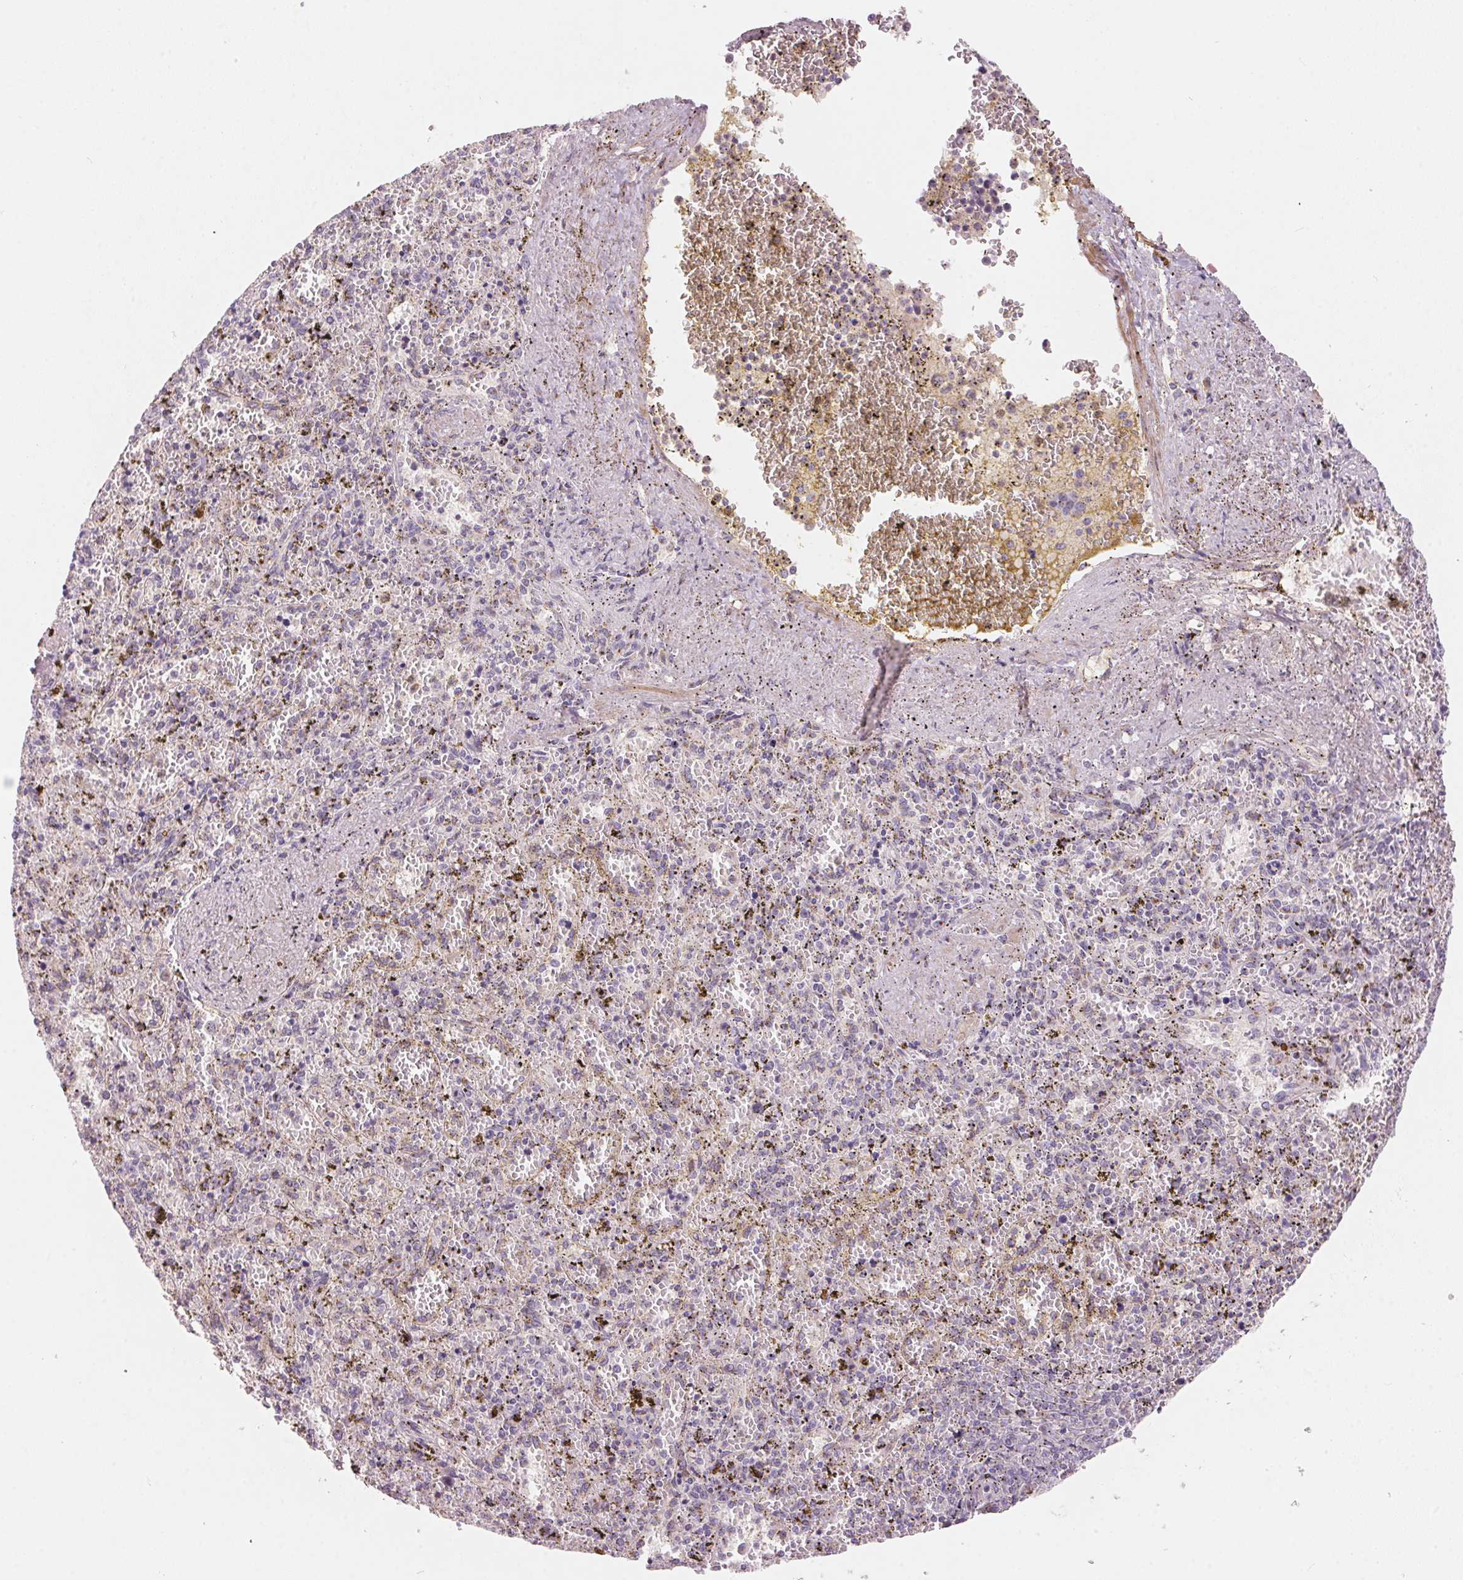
{"staining": {"intensity": "negative", "quantity": "none", "location": "none"}, "tissue": "spleen", "cell_type": "Cells in red pulp", "image_type": "normal", "snomed": [{"axis": "morphology", "description": "Normal tissue, NOS"}, {"axis": "topography", "description": "Spleen"}], "caption": "A histopathology image of spleen stained for a protein reveals no brown staining in cells in red pulp.", "gene": "DRAM2", "patient": {"sex": "female", "age": 50}}